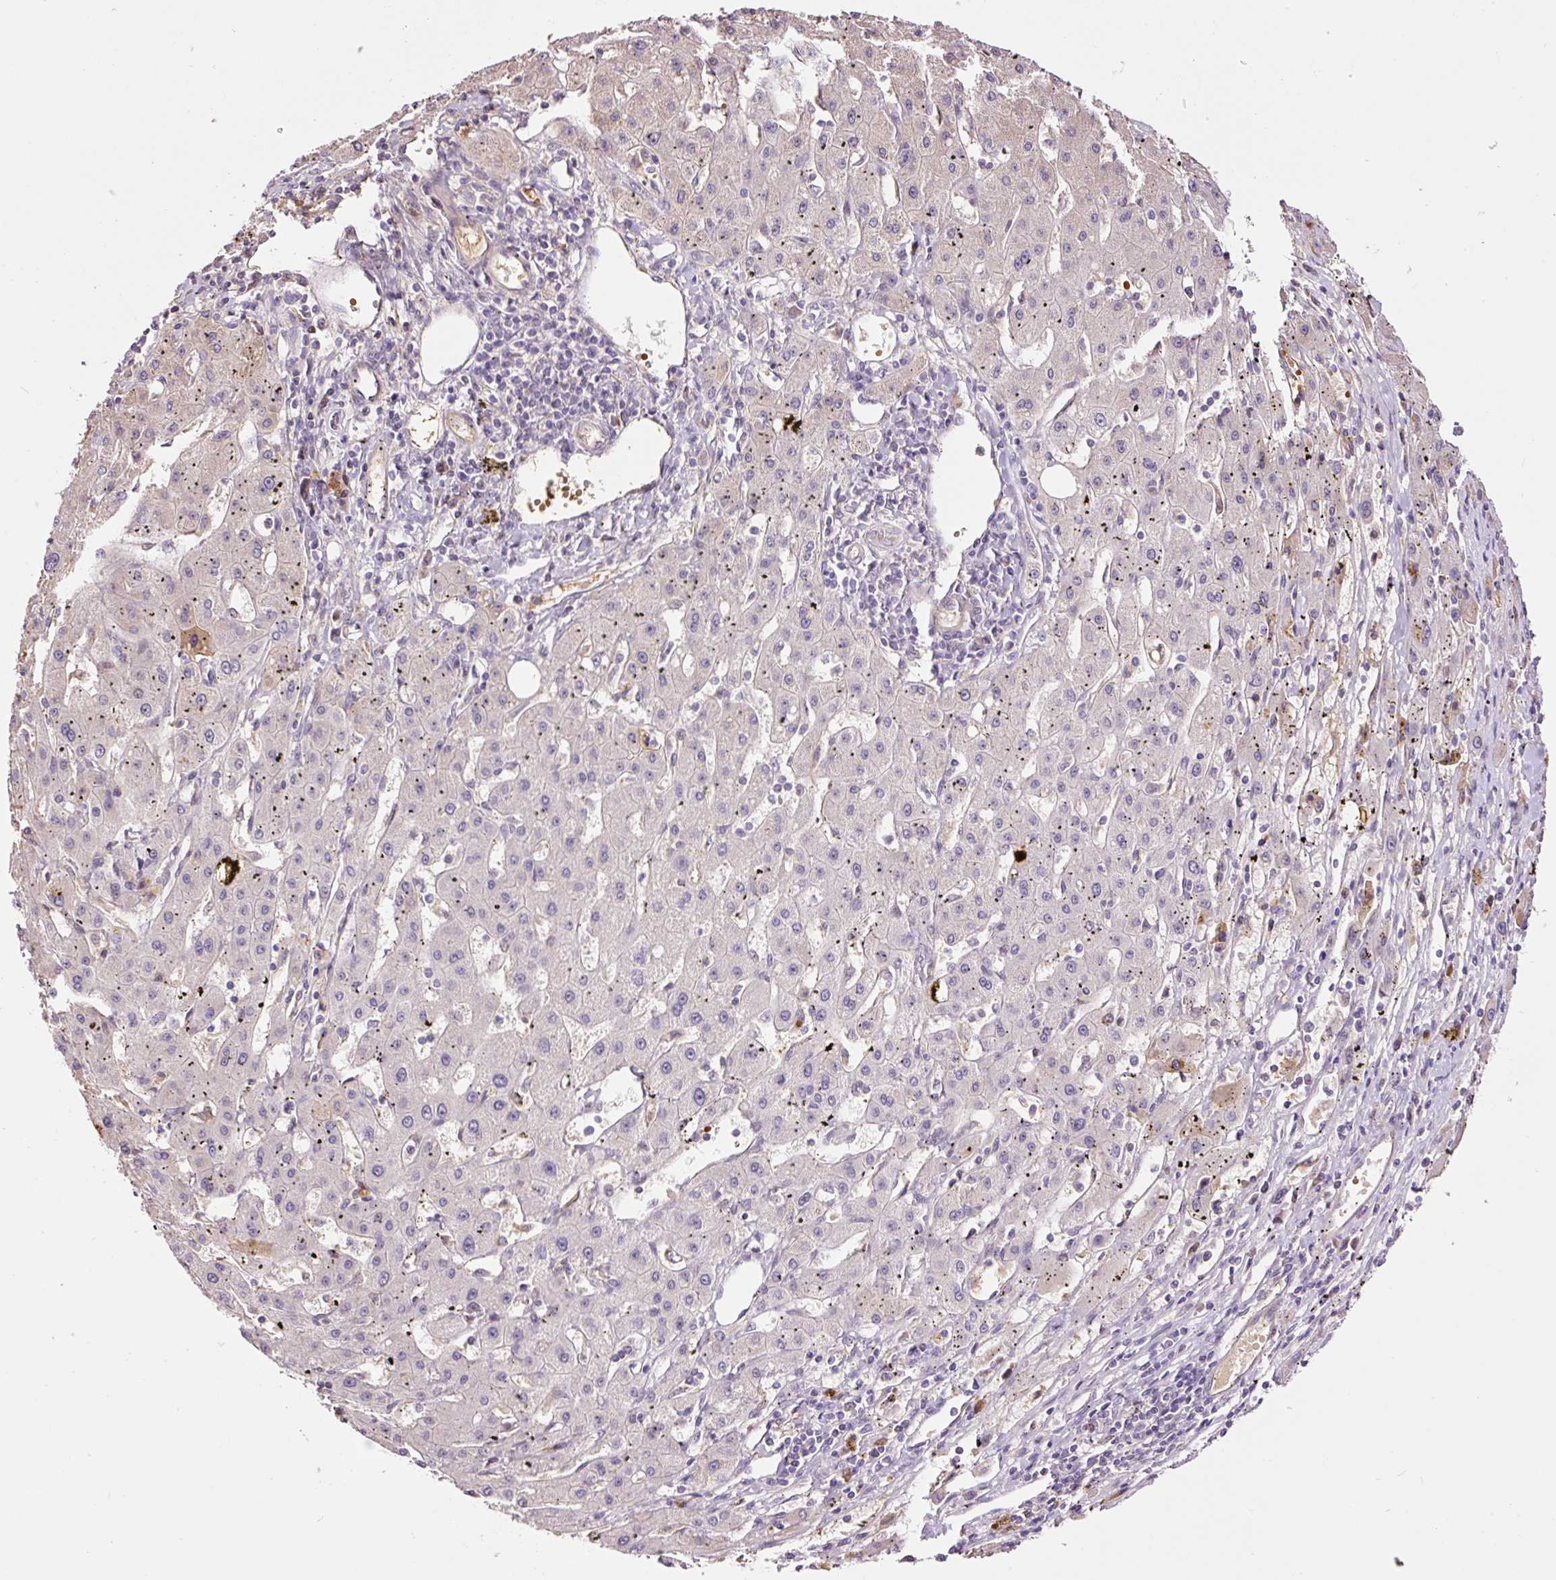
{"staining": {"intensity": "negative", "quantity": "none", "location": "none"}, "tissue": "liver cancer", "cell_type": "Tumor cells", "image_type": "cancer", "snomed": [{"axis": "morphology", "description": "Carcinoma, Hepatocellular, NOS"}, {"axis": "topography", "description": "Liver"}], "caption": "This is an IHC histopathology image of human liver hepatocellular carcinoma. There is no staining in tumor cells.", "gene": "TMEM235", "patient": {"sex": "male", "age": 72}}